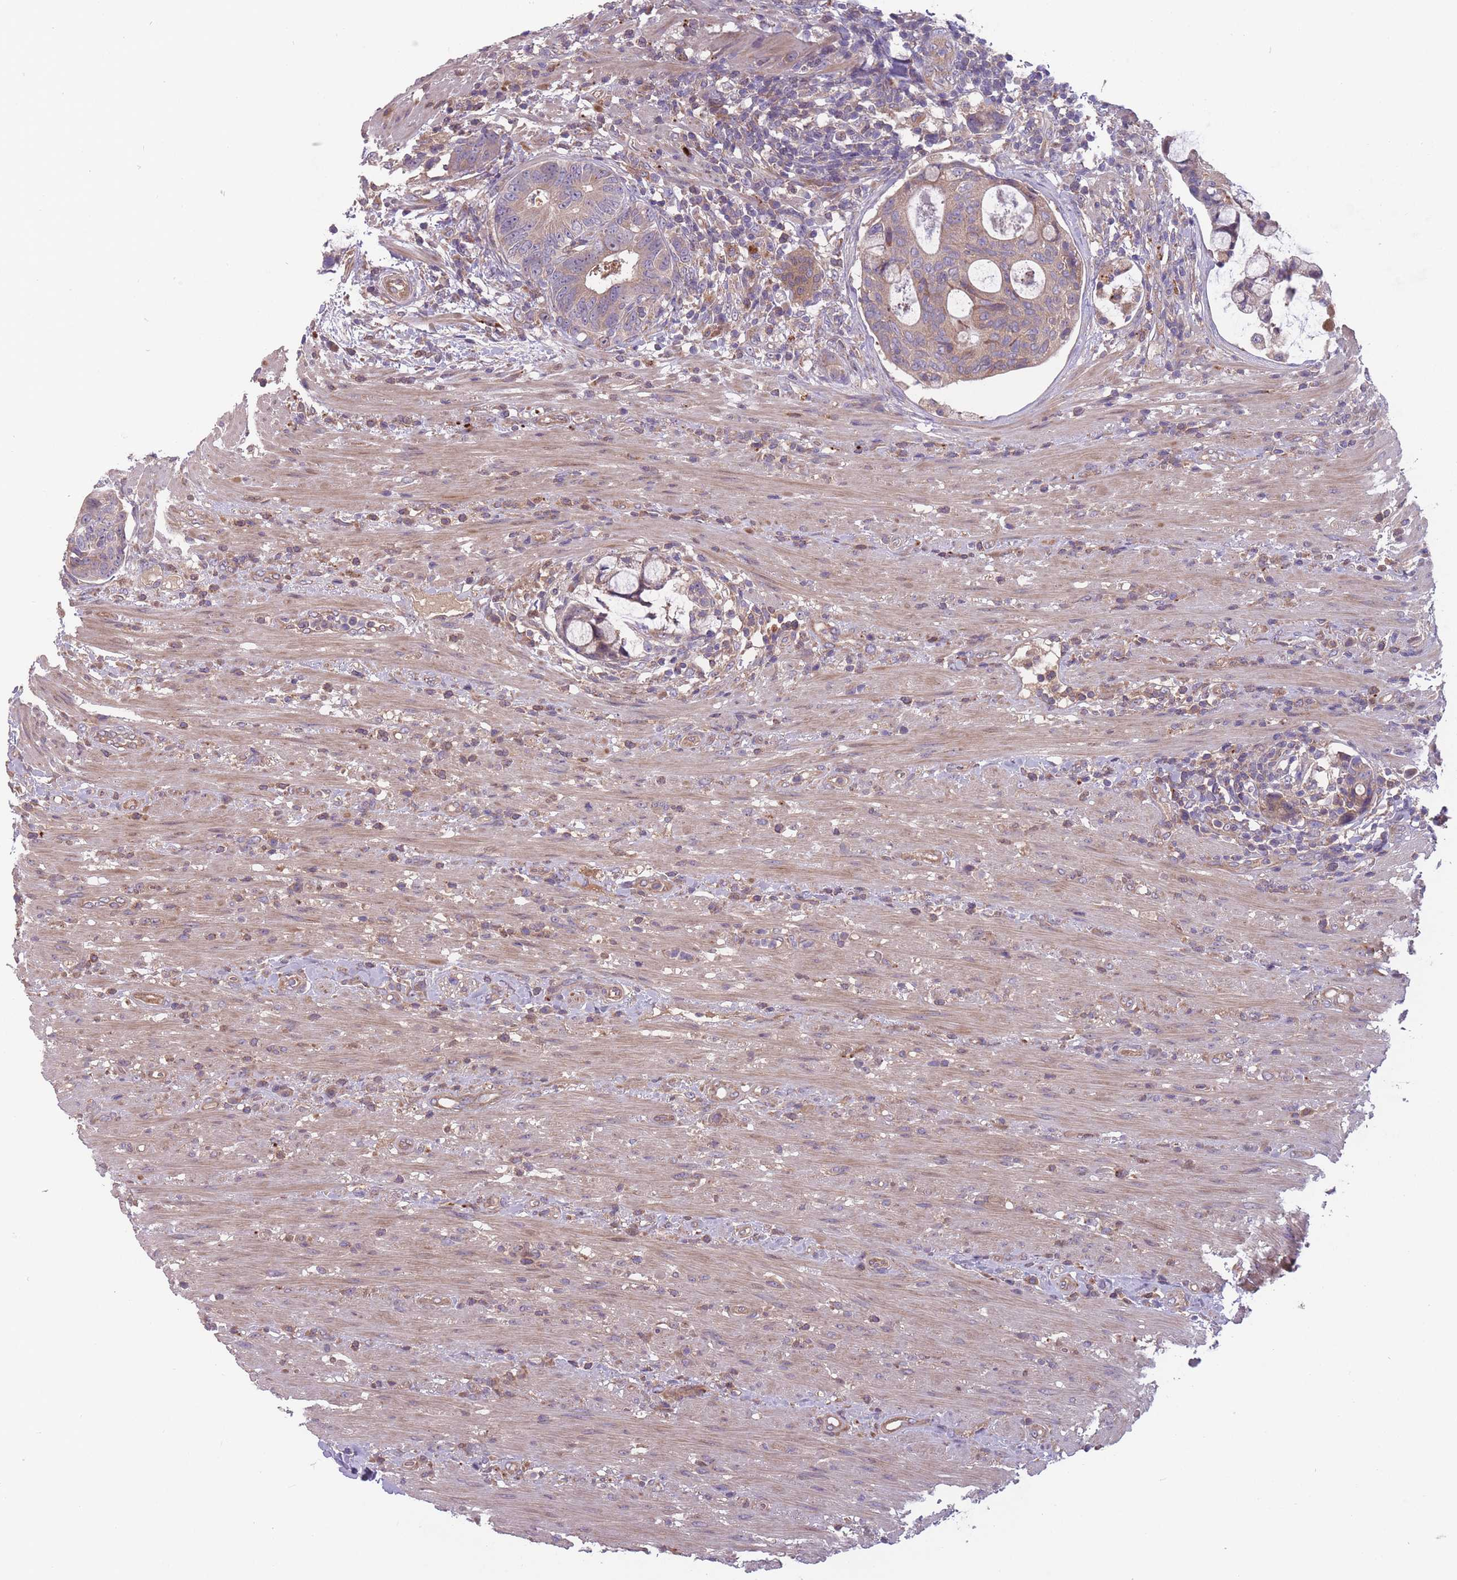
{"staining": {"intensity": "weak", "quantity": ">75%", "location": "cytoplasmic/membranous"}, "tissue": "colorectal cancer", "cell_type": "Tumor cells", "image_type": "cancer", "snomed": [{"axis": "morphology", "description": "Adenocarcinoma, NOS"}, {"axis": "topography", "description": "Colon"}], "caption": "Protein analysis of adenocarcinoma (colorectal) tissue shows weak cytoplasmic/membranous staining in approximately >75% of tumor cells.", "gene": "ITPKC", "patient": {"sex": "female", "age": 82}}